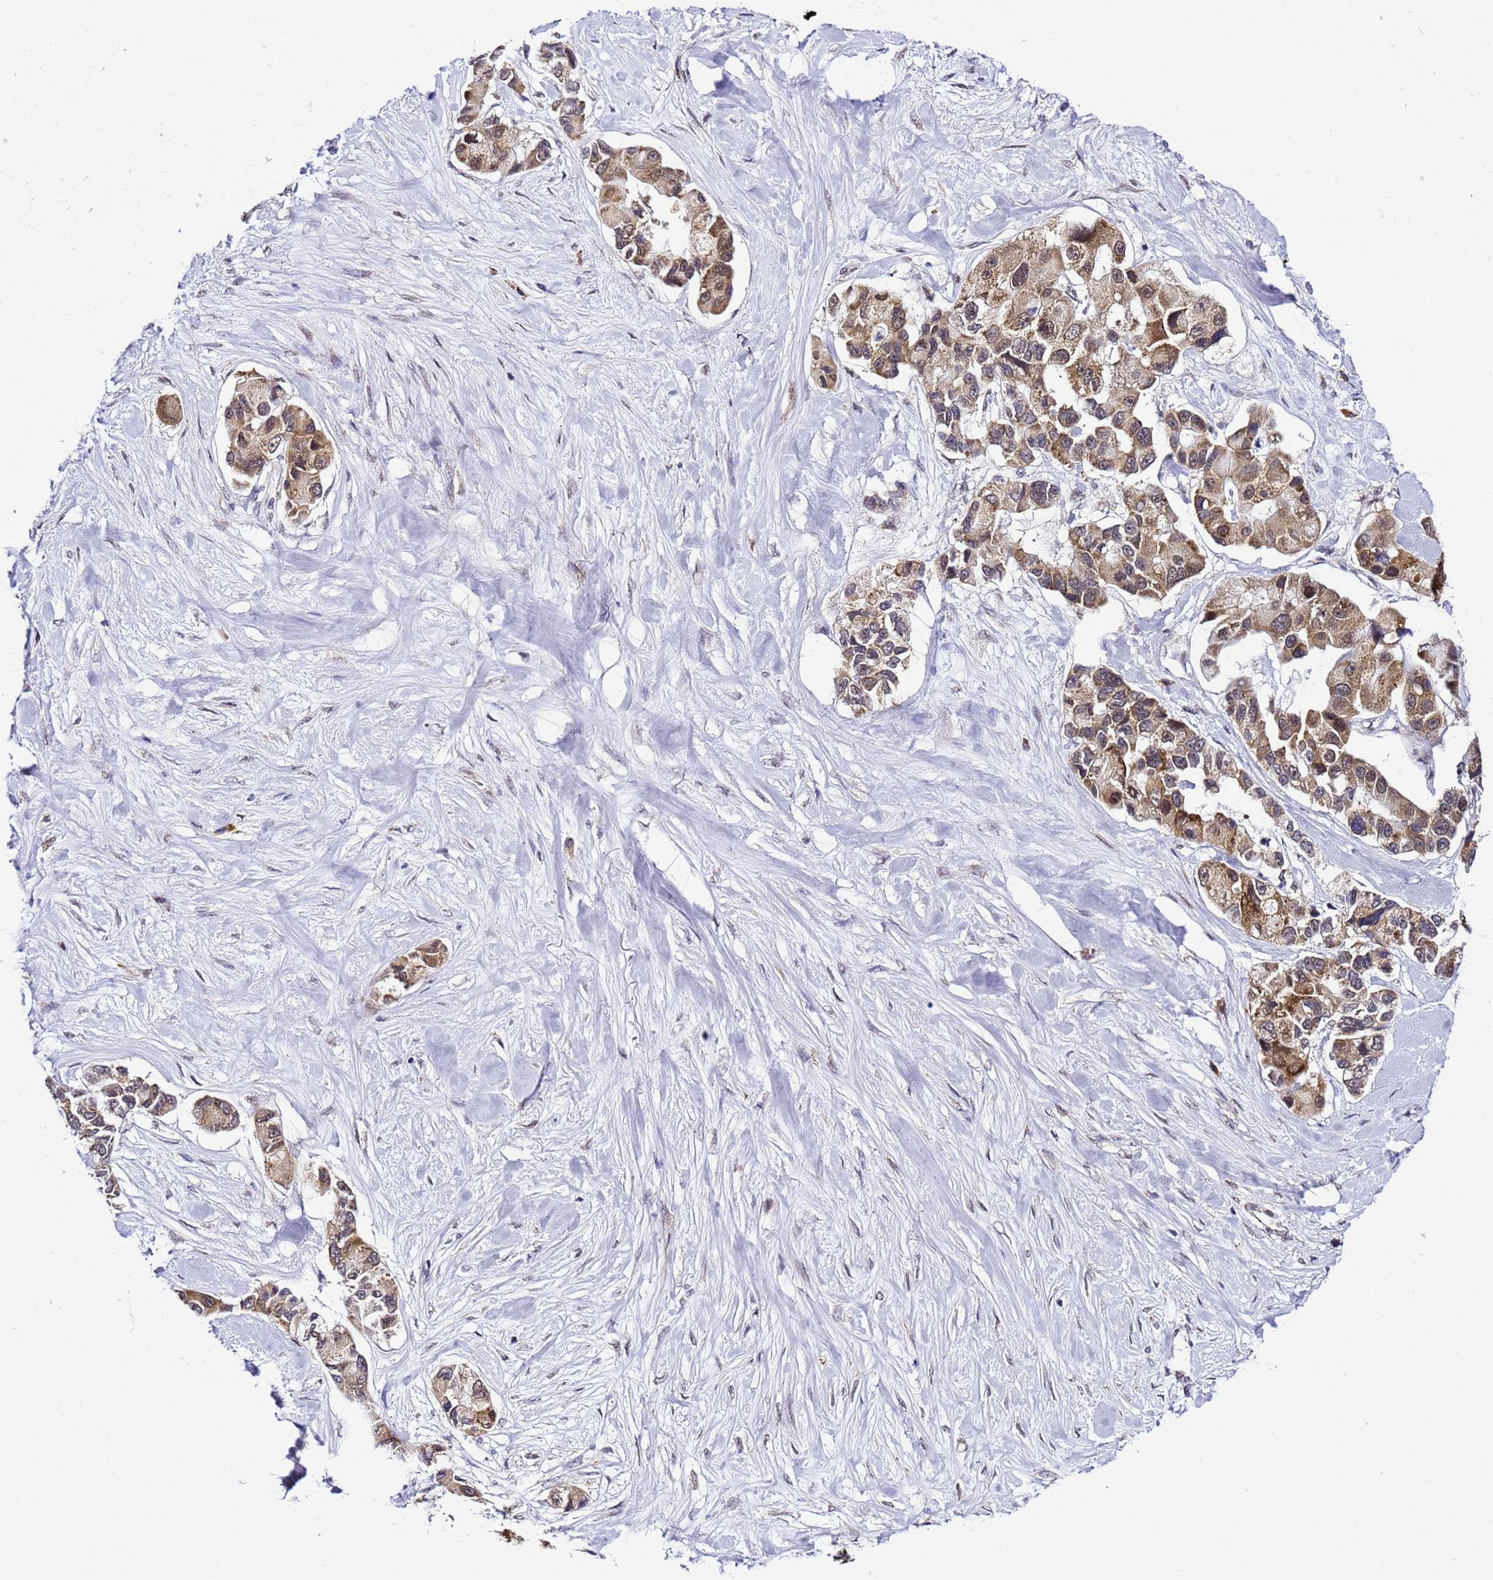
{"staining": {"intensity": "moderate", "quantity": ">75%", "location": "cytoplasmic/membranous,nuclear"}, "tissue": "lung cancer", "cell_type": "Tumor cells", "image_type": "cancer", "snomed": [{"axis": "morphology", "description": "Adenocarcinoma, NOS"}, {"axis": "topography", "description": "Lung"}], "caption": "Adenocarcinoma (lung) tissue reveals moderate cytoplasmic/membranous and nuclear expression in about >75% of tumor cells", "gene": "SMN1", "patient": {"sex": "female", "age": 54}}